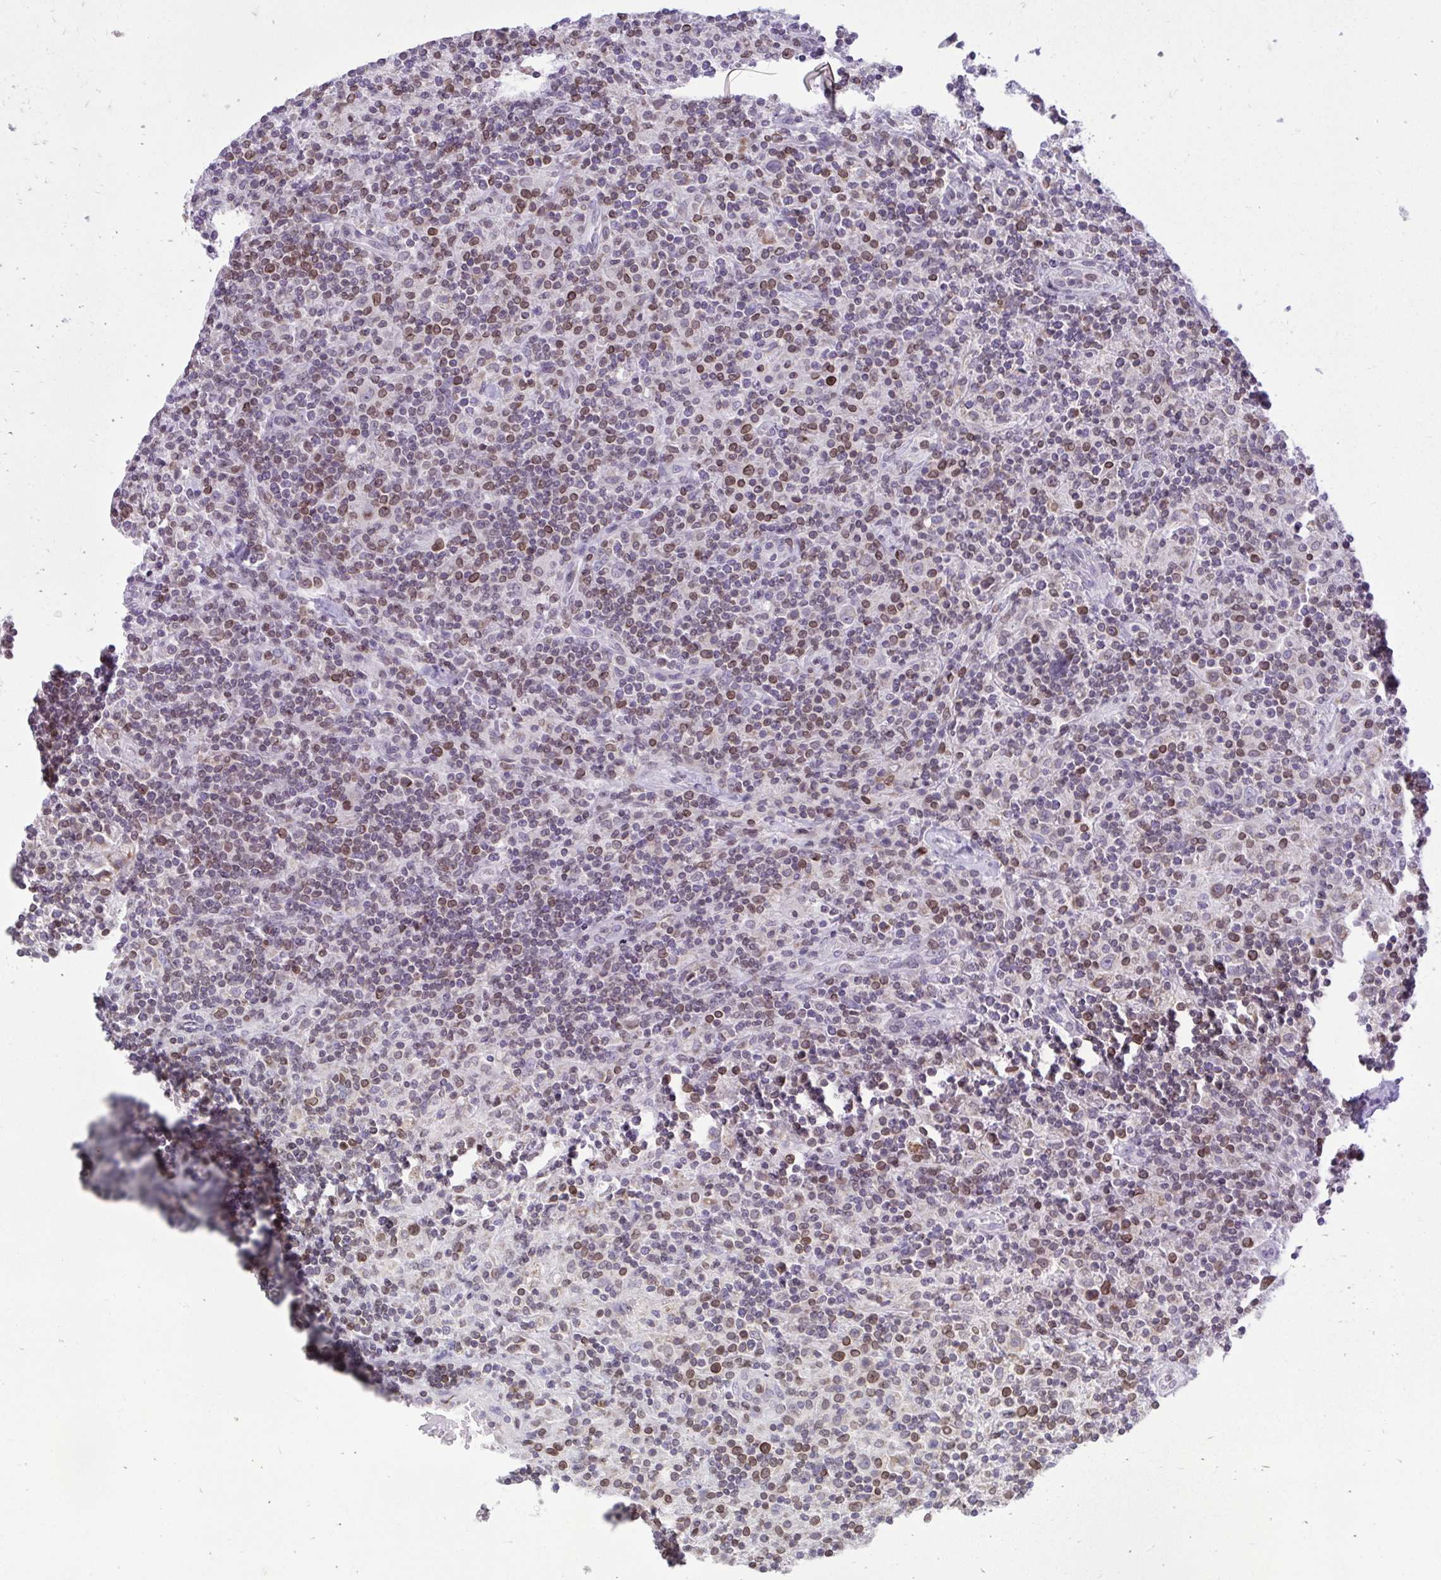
{"staining": {"intensity": "negative", "quantity": "none", "location": "none"}, "tissue": "lymphoma", "cell_type": "Tumor cells", "image_type": "cancer", "snomed": [{"axis": "morphology", "description": "Hodgkin's disease, NOS"}, {"axis": "topography", "description": "Lymph node"}], "caption": "Immunohistochemistry of human Hodgkin's disease reveals no positivity in tumor cells. (Brightfield microscopy of DAB (3,3'-diaminobenzidine) immunohistochemistry at high magnification).", "gene": "RPS6KA2", "patient": {"sex": "male", "age": 70}}